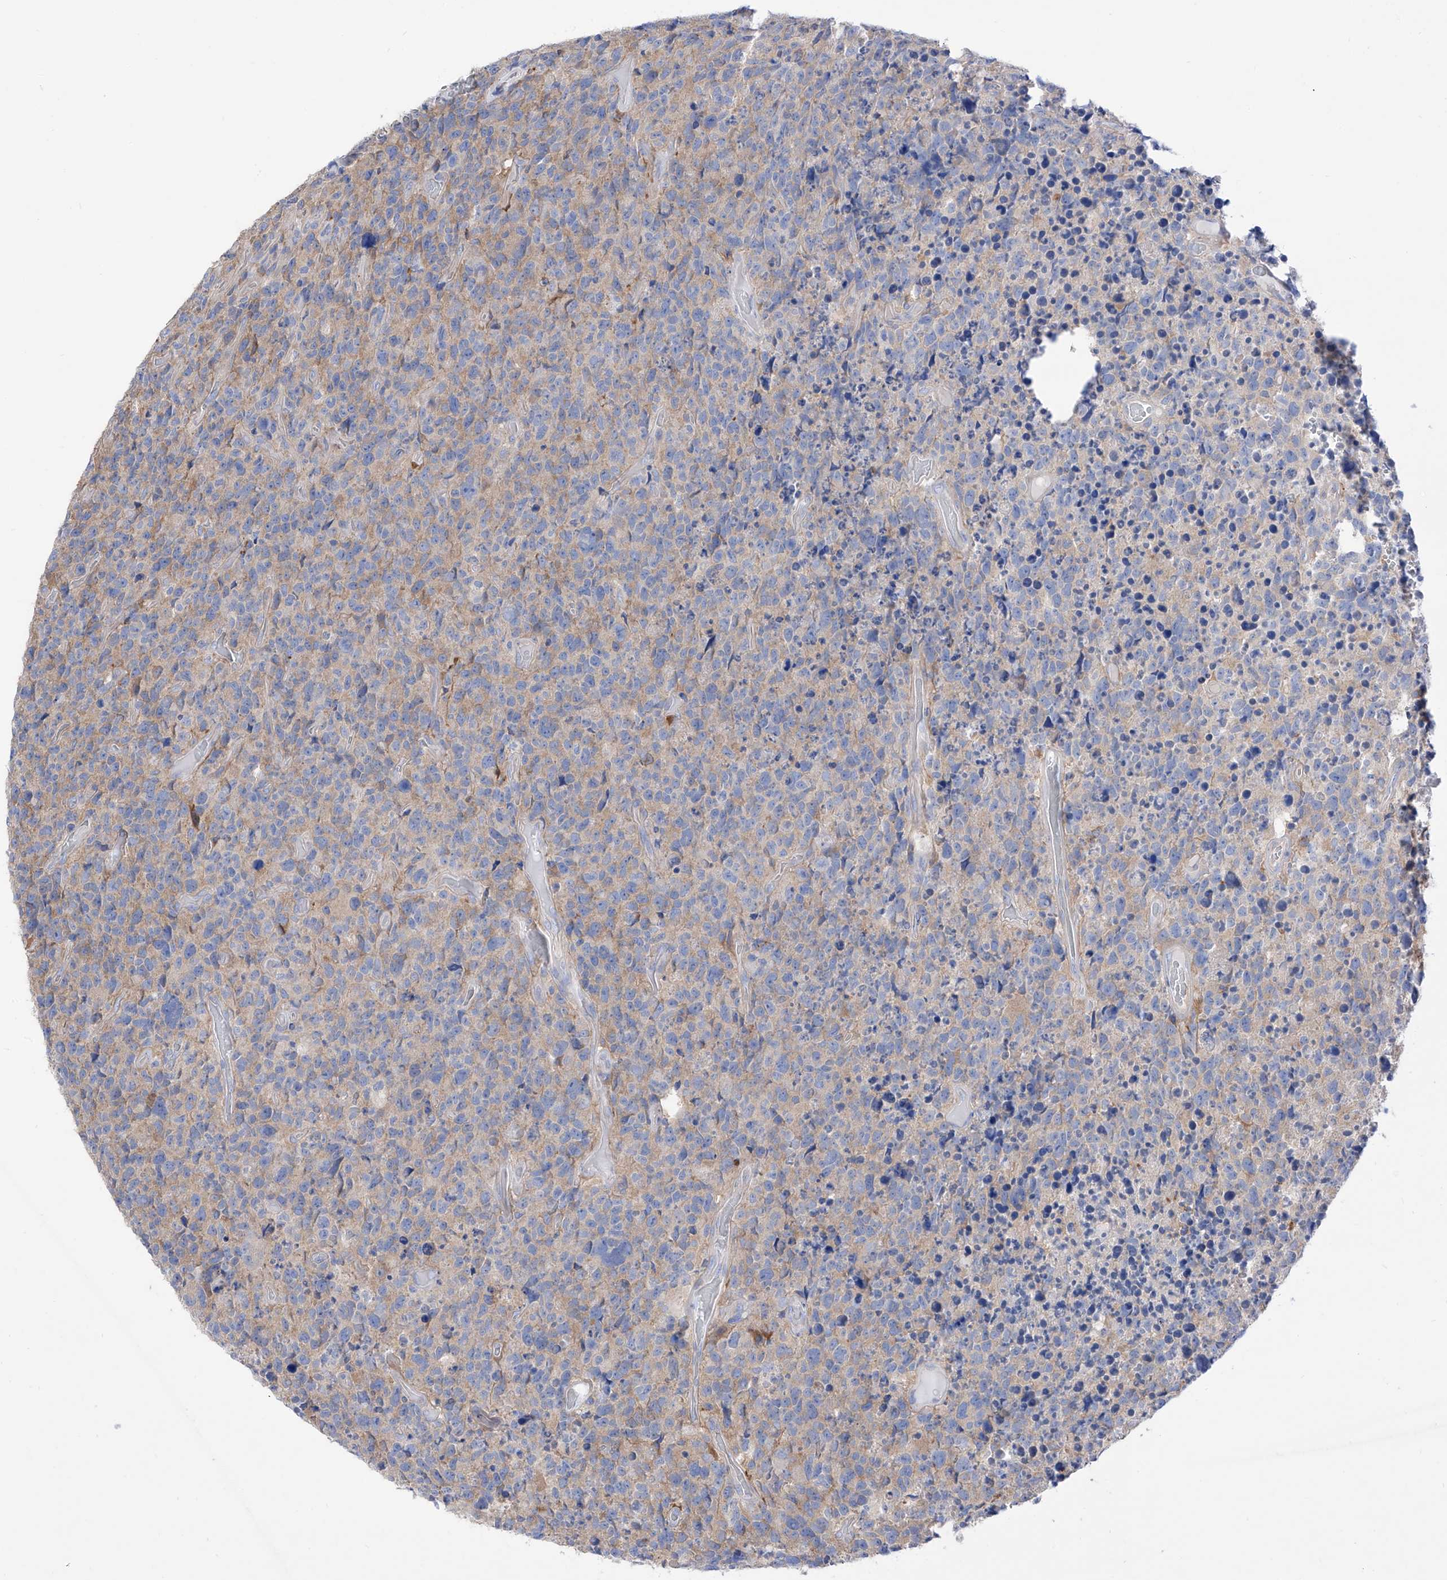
{"staining": {"intensity": "weak", "quantity": "<25%", "location": "cytoplasmic/membranous"}, "tissue": "glioma", "cell_type": "Tumor cells", "image_type": "cancer", "snomed": [{"axis": "morphology", "description": "Glioma, malignant, High grade"}, {"axis": "topography", "description": "Brain"}], "caption": "The immunohistochemistry histopathology image has no significant expression in tumor cells of glioma tissue. Brightfield microscopy of immunohistochemistry stained with DAB (3,3'-diaminobenzidine) (brown) and hematoxylin (blue), captured at high magnification.", "gene": "ZNF653", "patient": {"sex": "male", "age": 69}}